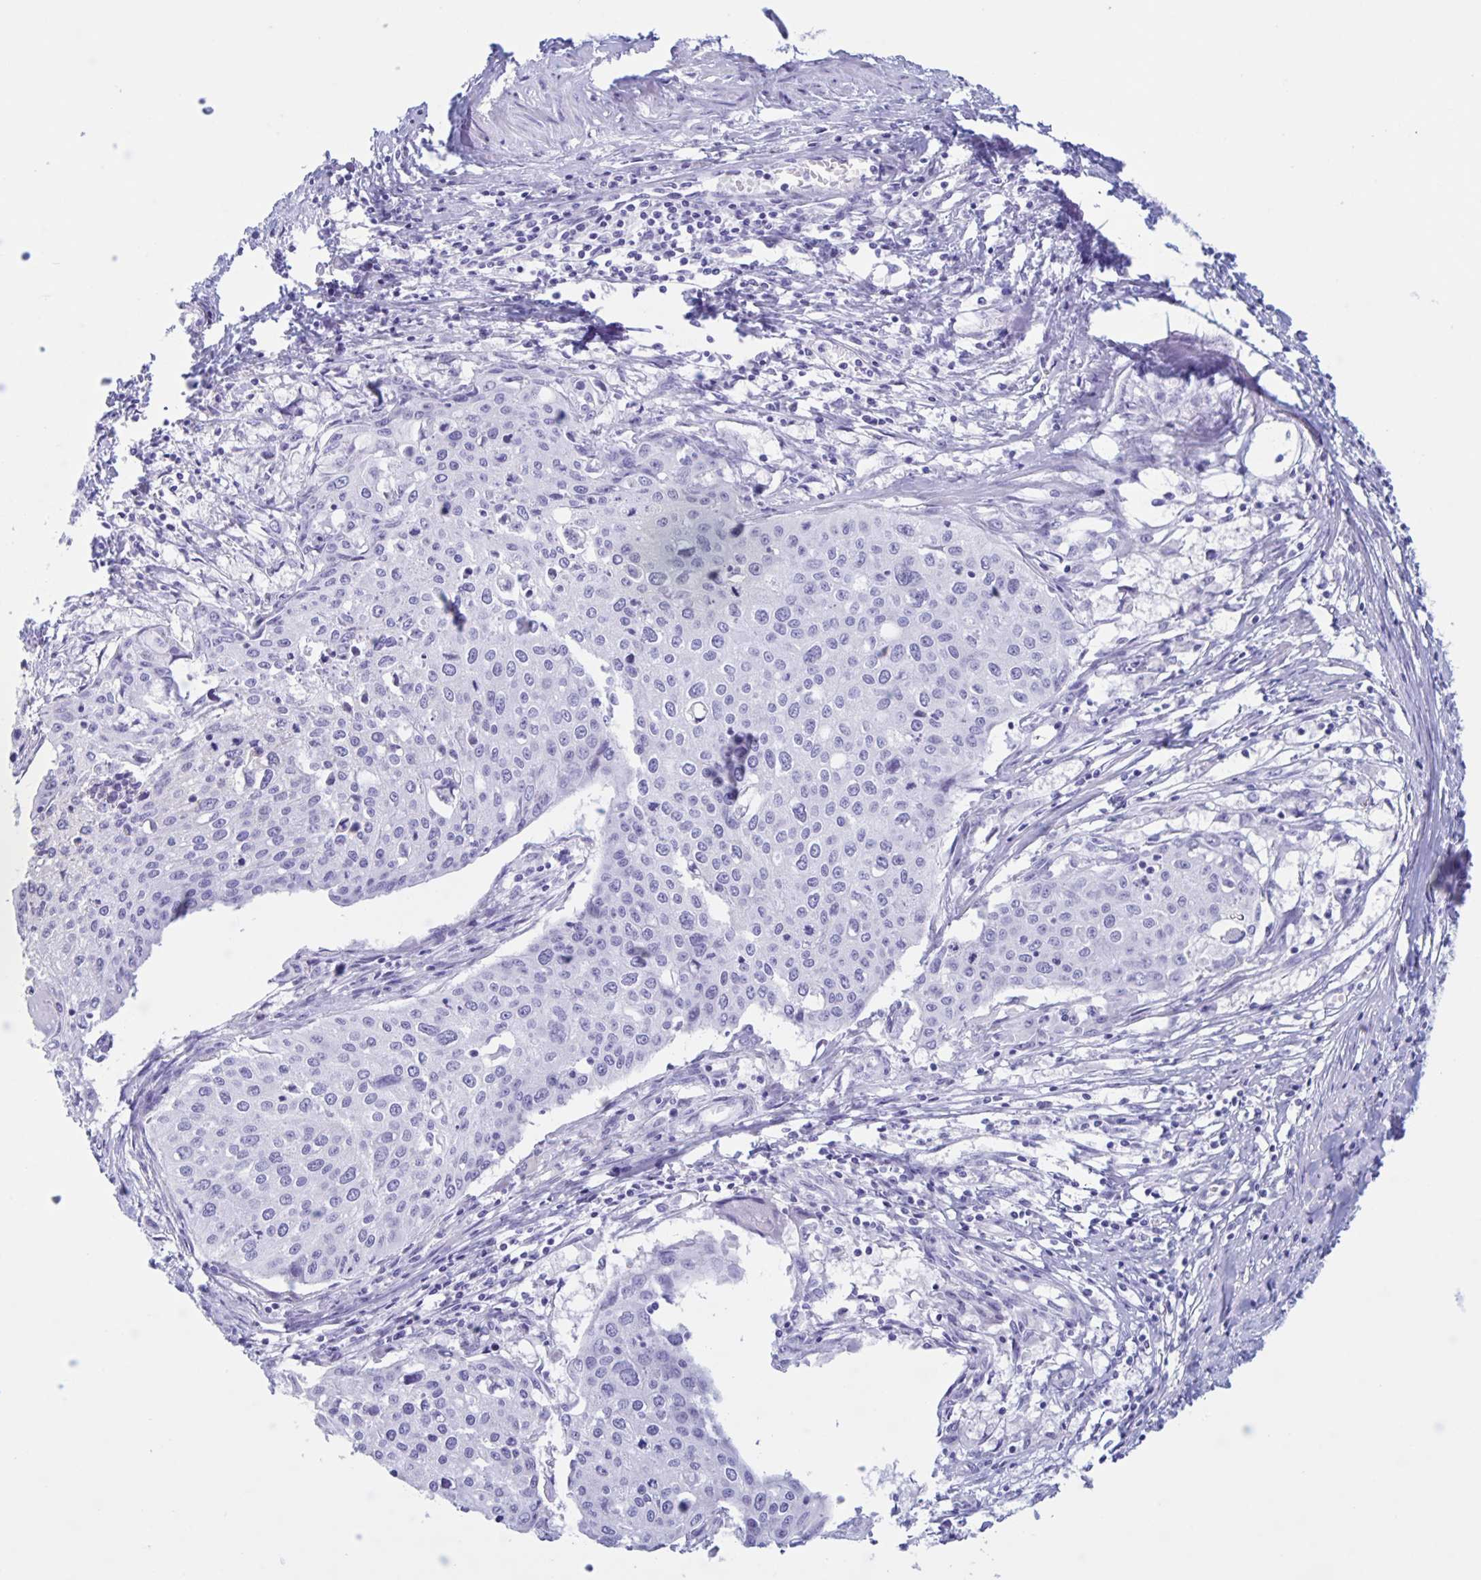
{"staining": {"intensity": "negative", "quantity": "none", "location": "none"}, "tissue": "cervical cancer", "cell_type": "Tumor cells", "image_type": "cancer", "snomed": [{"axis": "morphology", "description": "Squamous cell carcinoma, NOS"}, {"axis": "topography", "description": "Cervix"}], "caption": "Cervical squamous cell carcinoma was stained to show a protein in brown. There is no significant staining in tumor cells. The staining was performed using DAB to visualize the protein expression in brown, while the nuclei were stained in blue with hematoxylin (Magnification: 20x).", "gene": "DMBT1", "patient": {"sex": "female", "age": 38}}